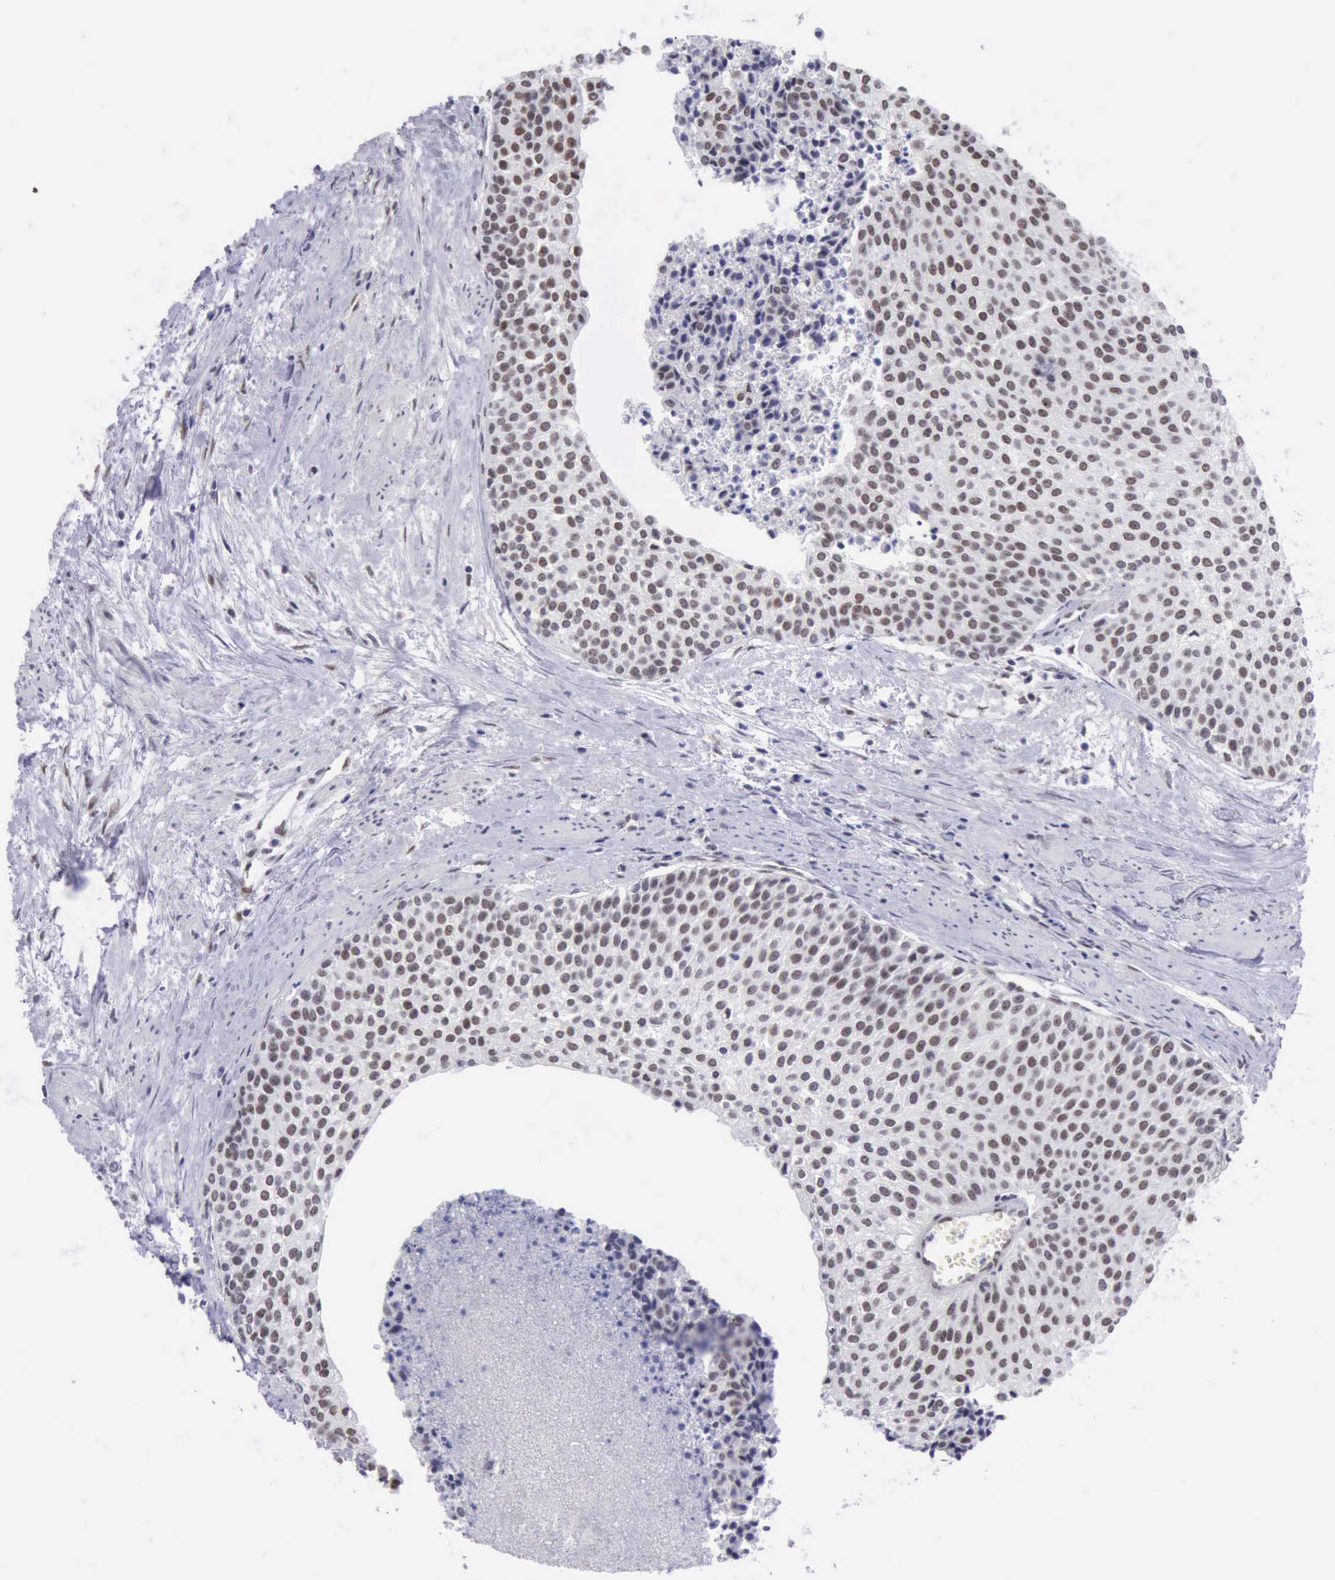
{"staining": {"intensity": "weak", "quantity": "25%-75%", "location": "nuclear"}, "tissue": "urothelial cancer", "cell_type": "Tumor cells", "image_type": "cancer", "snomed": [{"axis": "morphology", "description": "Urothelial carcinoma, Low grade"}, {"axis": "topography", "description": "Urinary bladder"}], "caption": "Protein expression analysis of human urothelial cancer reveals weak nuclear positivity in about 25%-75% of tumor cells.", "gene": "ERCC4", "patient": {"sex": "female", "age": 73}}